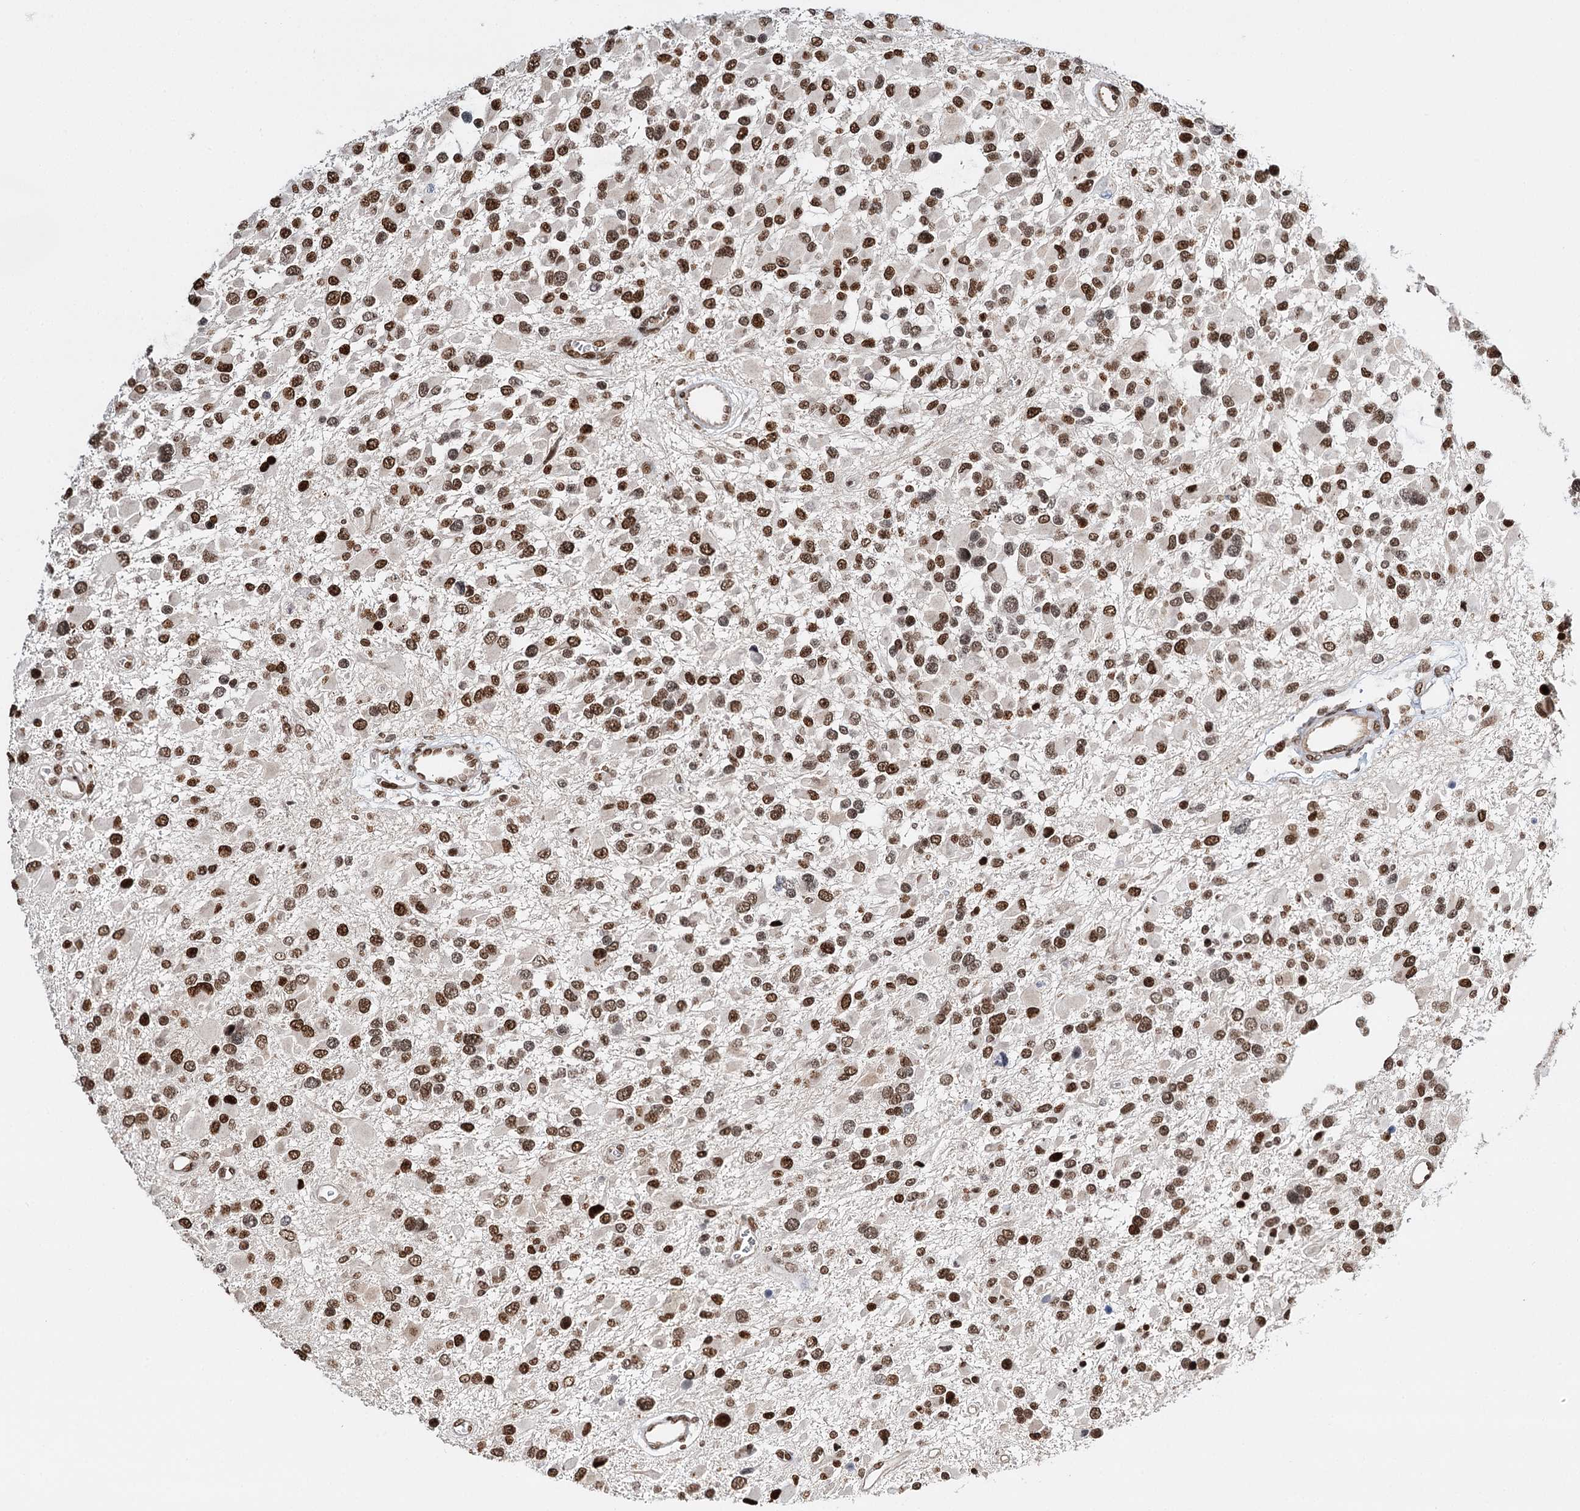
{"staining": {"intensity": "moderate", "quantity": ">75%", "location": "nuclear"}, "tissue": "glioma", "cell_type": "Tumor cells", "image_type": "cancer", "snomed": [{"axis": "morphology", "description": "Glioma, malignant, High grade"}, {"axis": "topography", "description": "Brain"}], "caption": "Protein staining demonstrates moderate nuclear positivity in about >75% of tumor cells in malignant high-grade glioma. The protein is stained brown, and the nuclei are stained in blue (DAB IHC with brightfield microscopy, high magnification).", "gene": "RPS27A", "patient": {"sex": "male", "age": 53}}